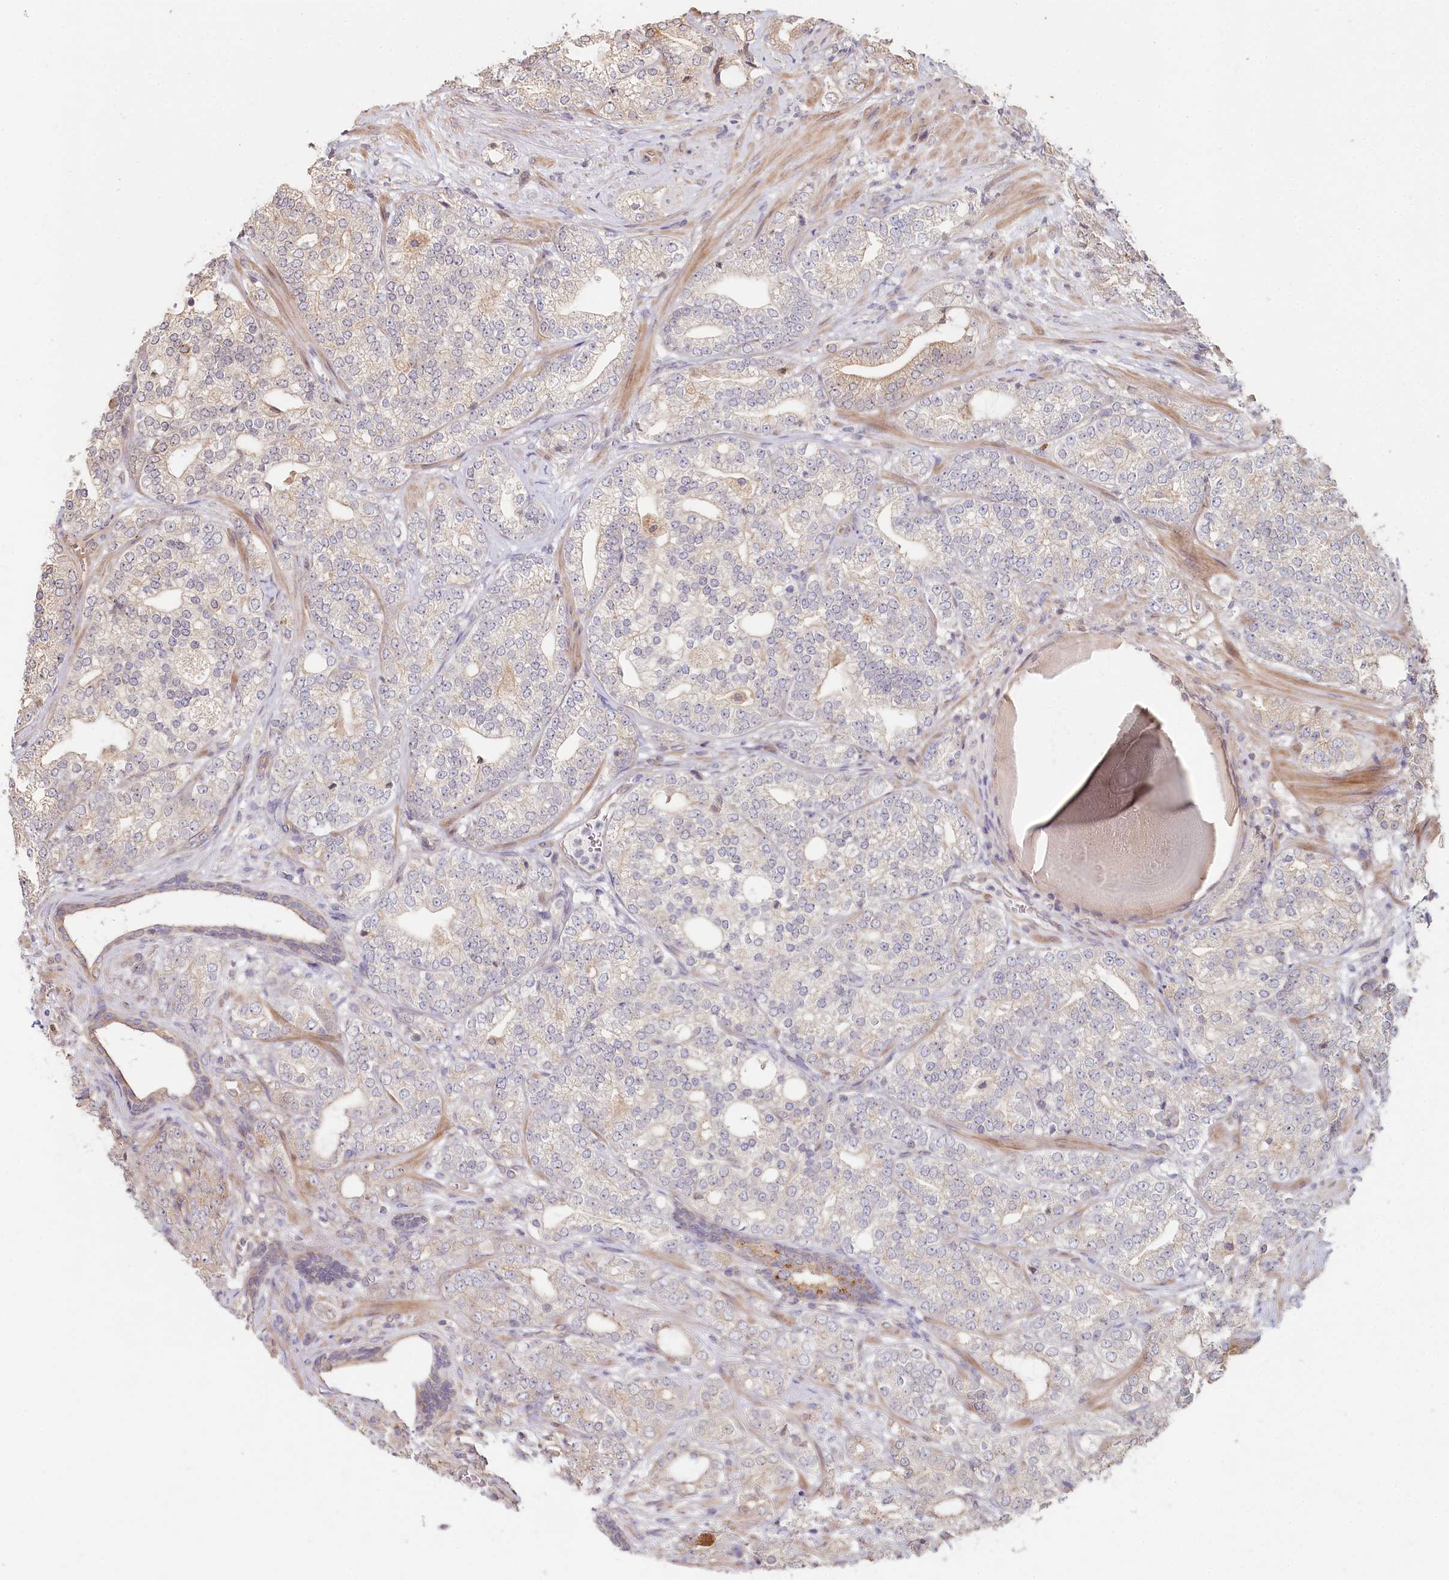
{"staining": {"intensity": "moderate", "quantity": "<25%", "location": "cytoplasmic/membranous"}, "tissue": "prostate cancer", "cell_type": "Tumor cells", "image_type": "cancer", "snomed": [{"axis": "morphology", "description": "Adenocarcinoma, High grade"}, {"axis": "topography", "description": "Prostate"}], "caption": "Protein expression analysis of prostate cancer (high-grade adenocarcinoma) exhibits moderate cytoplasmic/membranous positivity in approximately <25% of tumor cells.", "gene": "TCHP", "patient": {"sex": "male", "age": 64}}